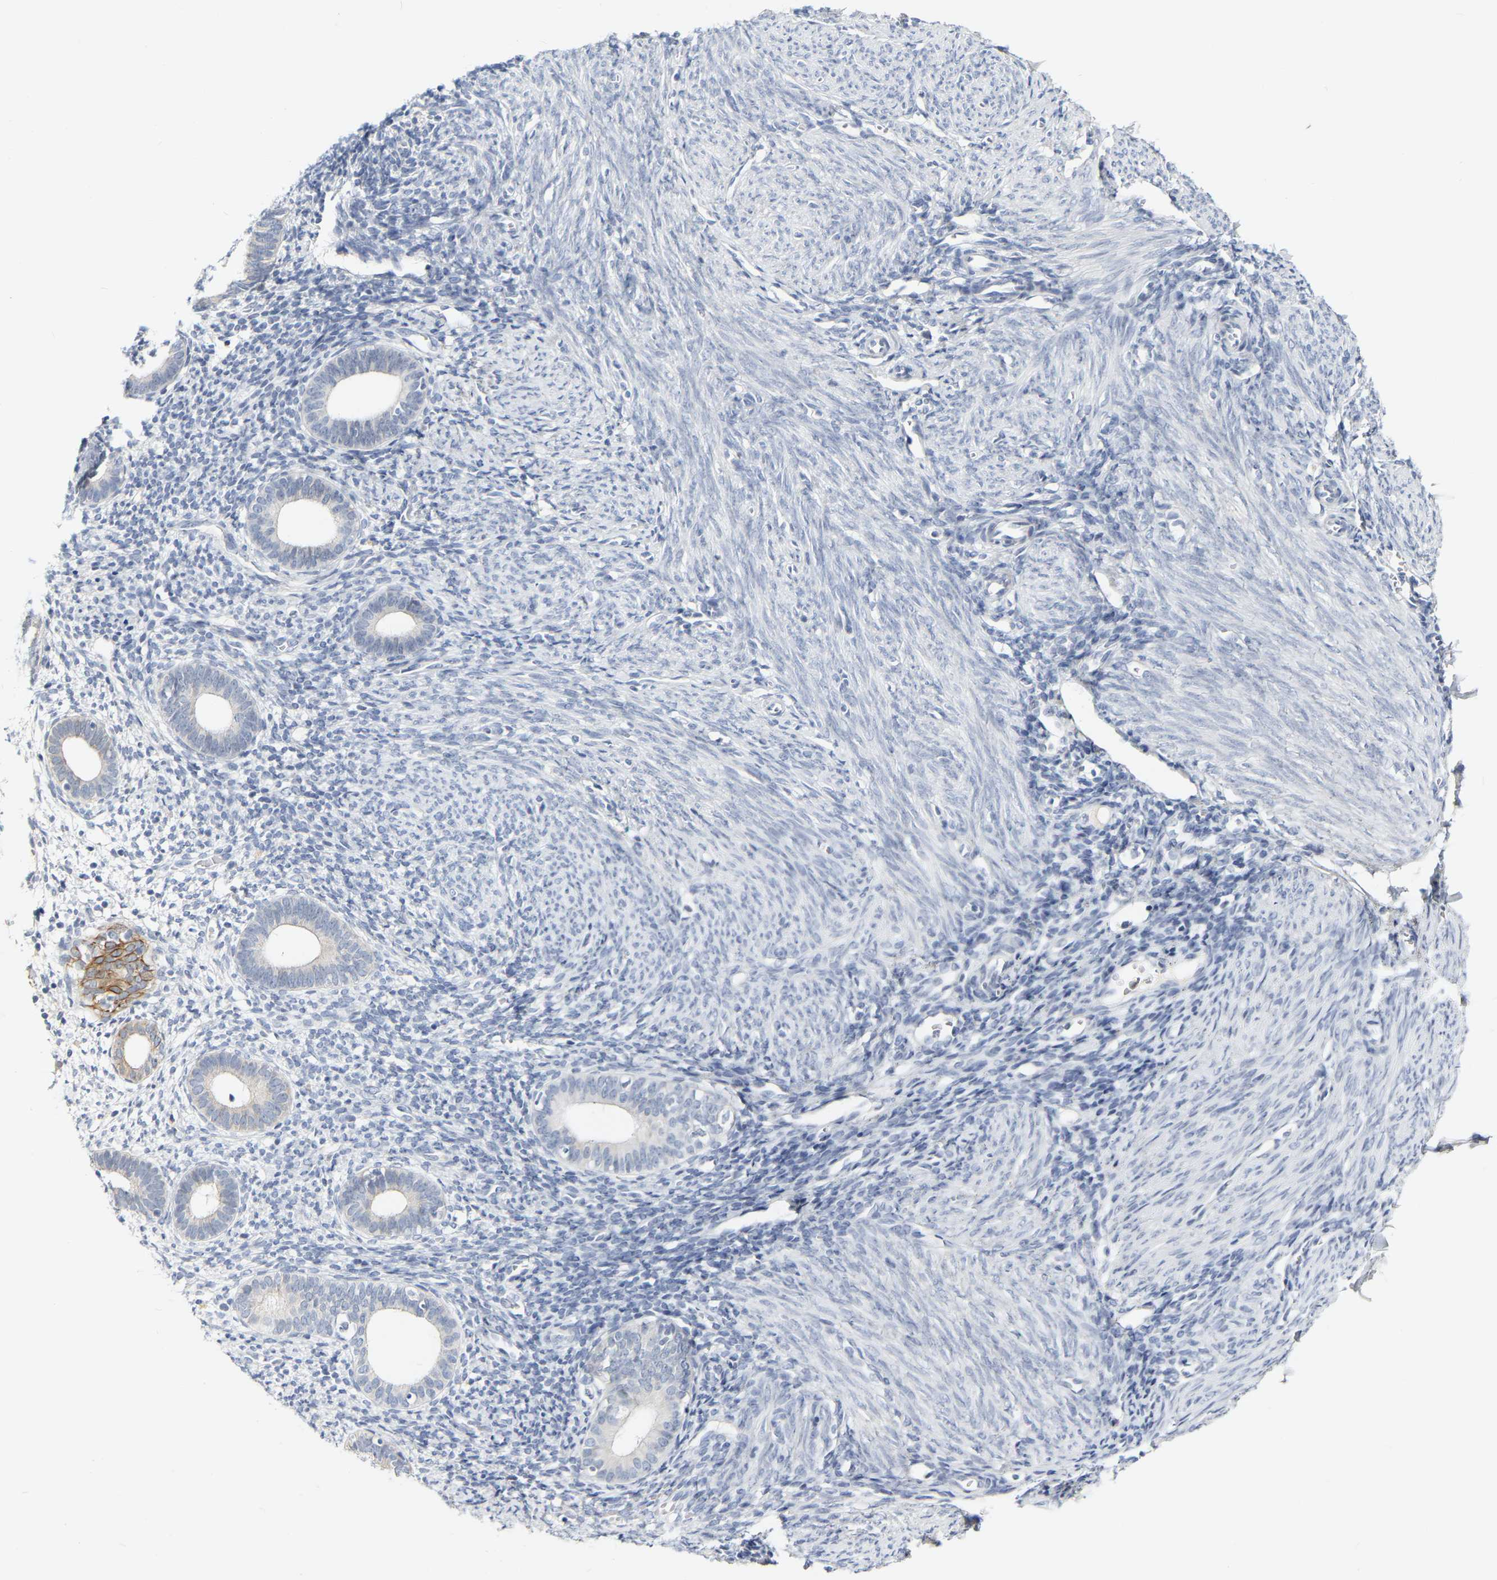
{"staining": {"intensity": "negative", "quantity": "none", "location": "none"}, "tissue": "endometrium", "cell_type": "Cells in endometrial stroma", "image_type": "normal", "snomed": [{"axis": "morphology", "description": "Normal tissue, NOS"}, {"axis": "morphology", "description": "Adenocarcinoma, NOS"}, {"axis": "topography", "description": "Endometrium"}], "caption": "IHC micrograph of unremarkable endometrium stained for a protein (brown), which reveals no staining in cells in endometrial stroma. (Stains: DAB immunohistochemistry (IHC) with hematoxylin counter stain, Microscopy: brightfield microscopy at high magnification).", "gene": "KRT76", "patient": {"sex": "female", "age": 57}}